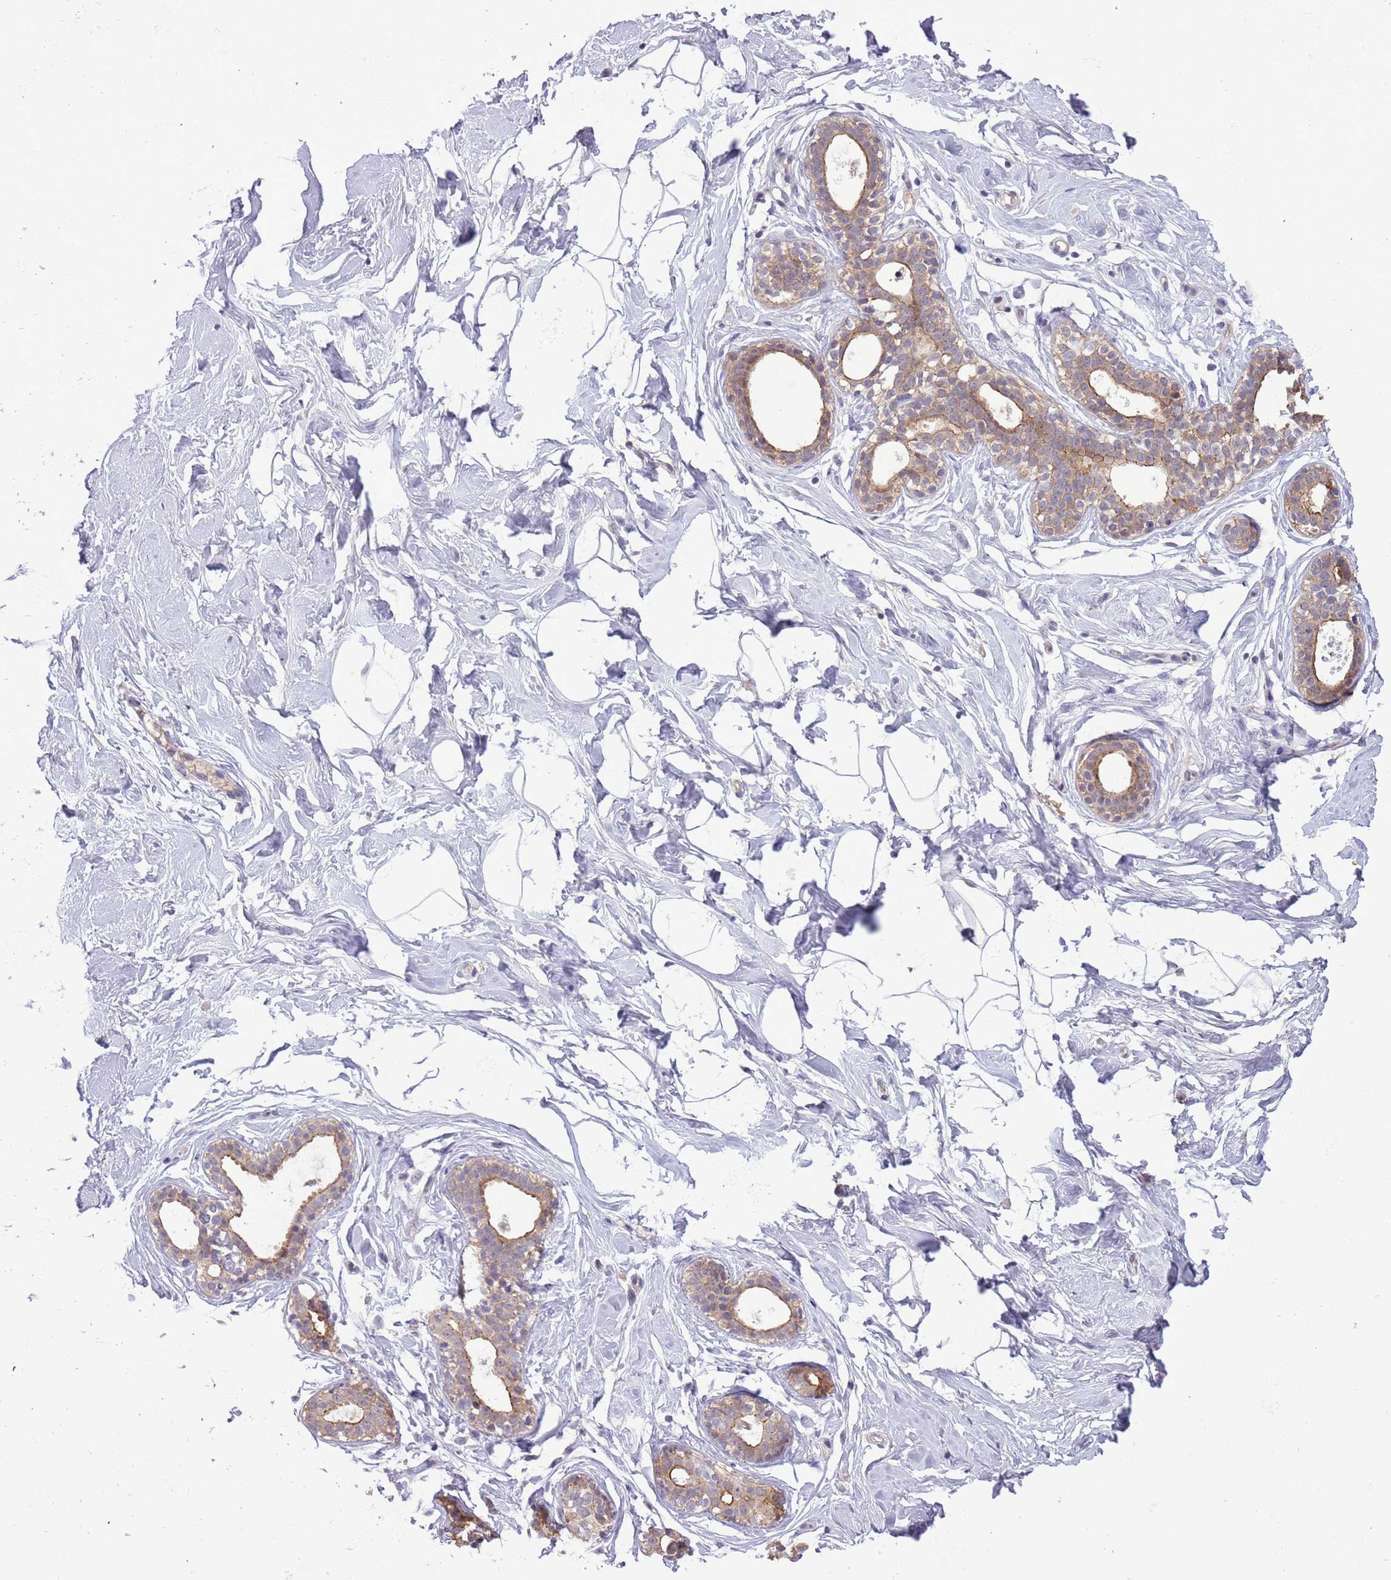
{"staining": {"intensity": "negative", "quantity": "none", "location": "none"}, "tissue": "breast", "cell_type": "Adipocytes", "image_type": "normal", "snomed": [{"axis": "morphology", "description": "Normal tissue, NOS"}, {"axis": "morphology", "description": "Adenoma, NOS"}, {"axis": "topography", "description": "Breast"}], "caption": "DAB immunohistochemical staining of unremarkable breast displays no significant staining in adipocytes. (Immunohistochemistry (ihc), brightfield microscopy, high magnification).", "gene": "SHROOM3", "patient": {"sex": "female", "age": 23}}